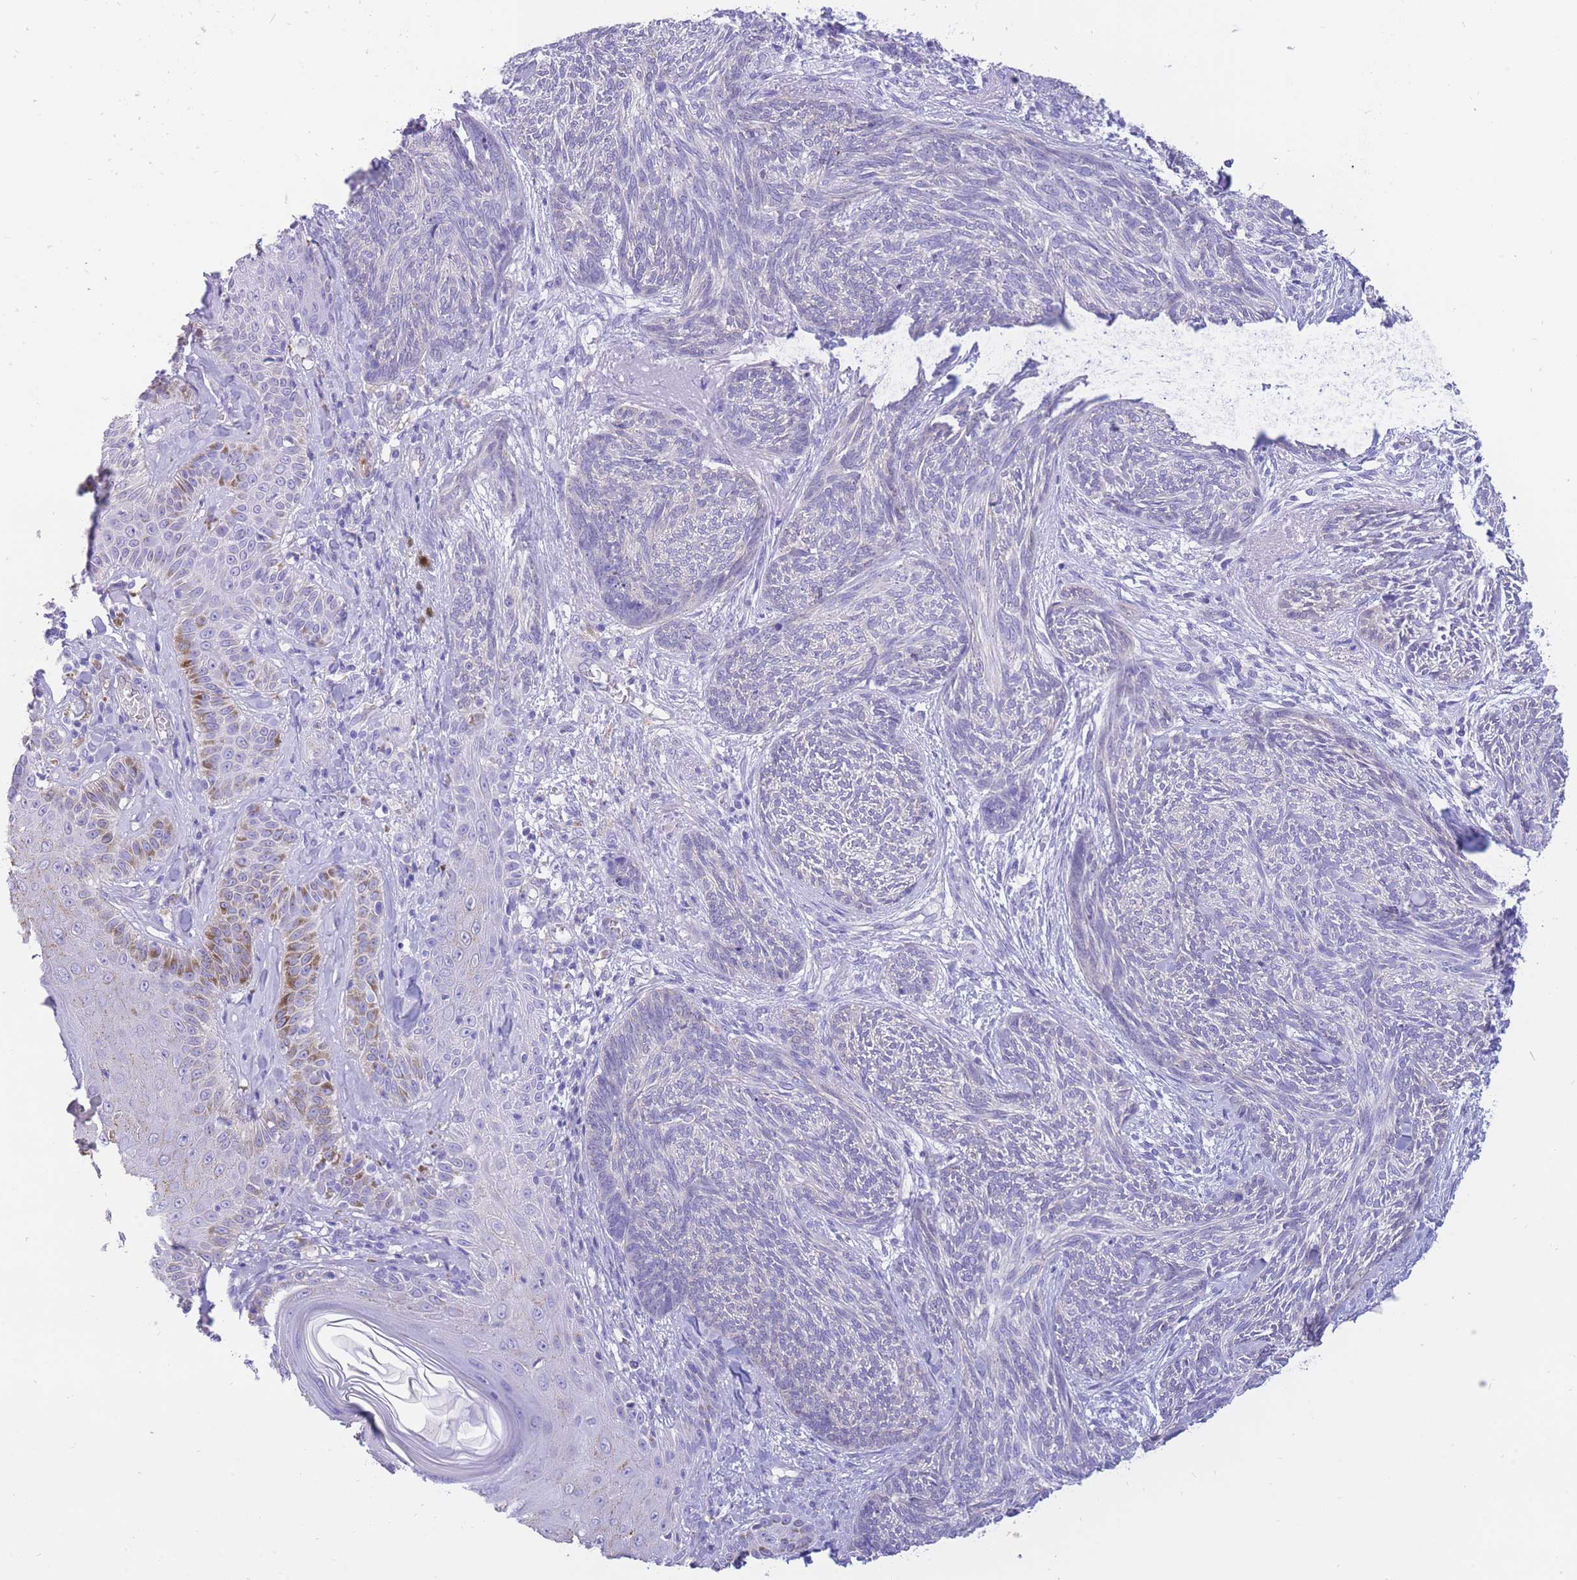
{"staining": {"intensity": "negative", "quantity": "none", "location": "none"}, "tissue": "skin cancer", "cell_type": "Tumor cells", "image_type": "cancer", "snomed": [{"axis": "morphology", "description": "Basal cell carcinoma"}, {"axis": "topography", "description": "Skin"}], "caption": "The immunohistochemistry image has no significant expression in tumor cells of skin cancer (basal cell carcinoma) tissue. The staining is performed using DAB brown chromogen with nuclei counter-stained in using hematoxylin.", "gene": "SULT1A1", "patient": {"sex": "male", "age": 73}}